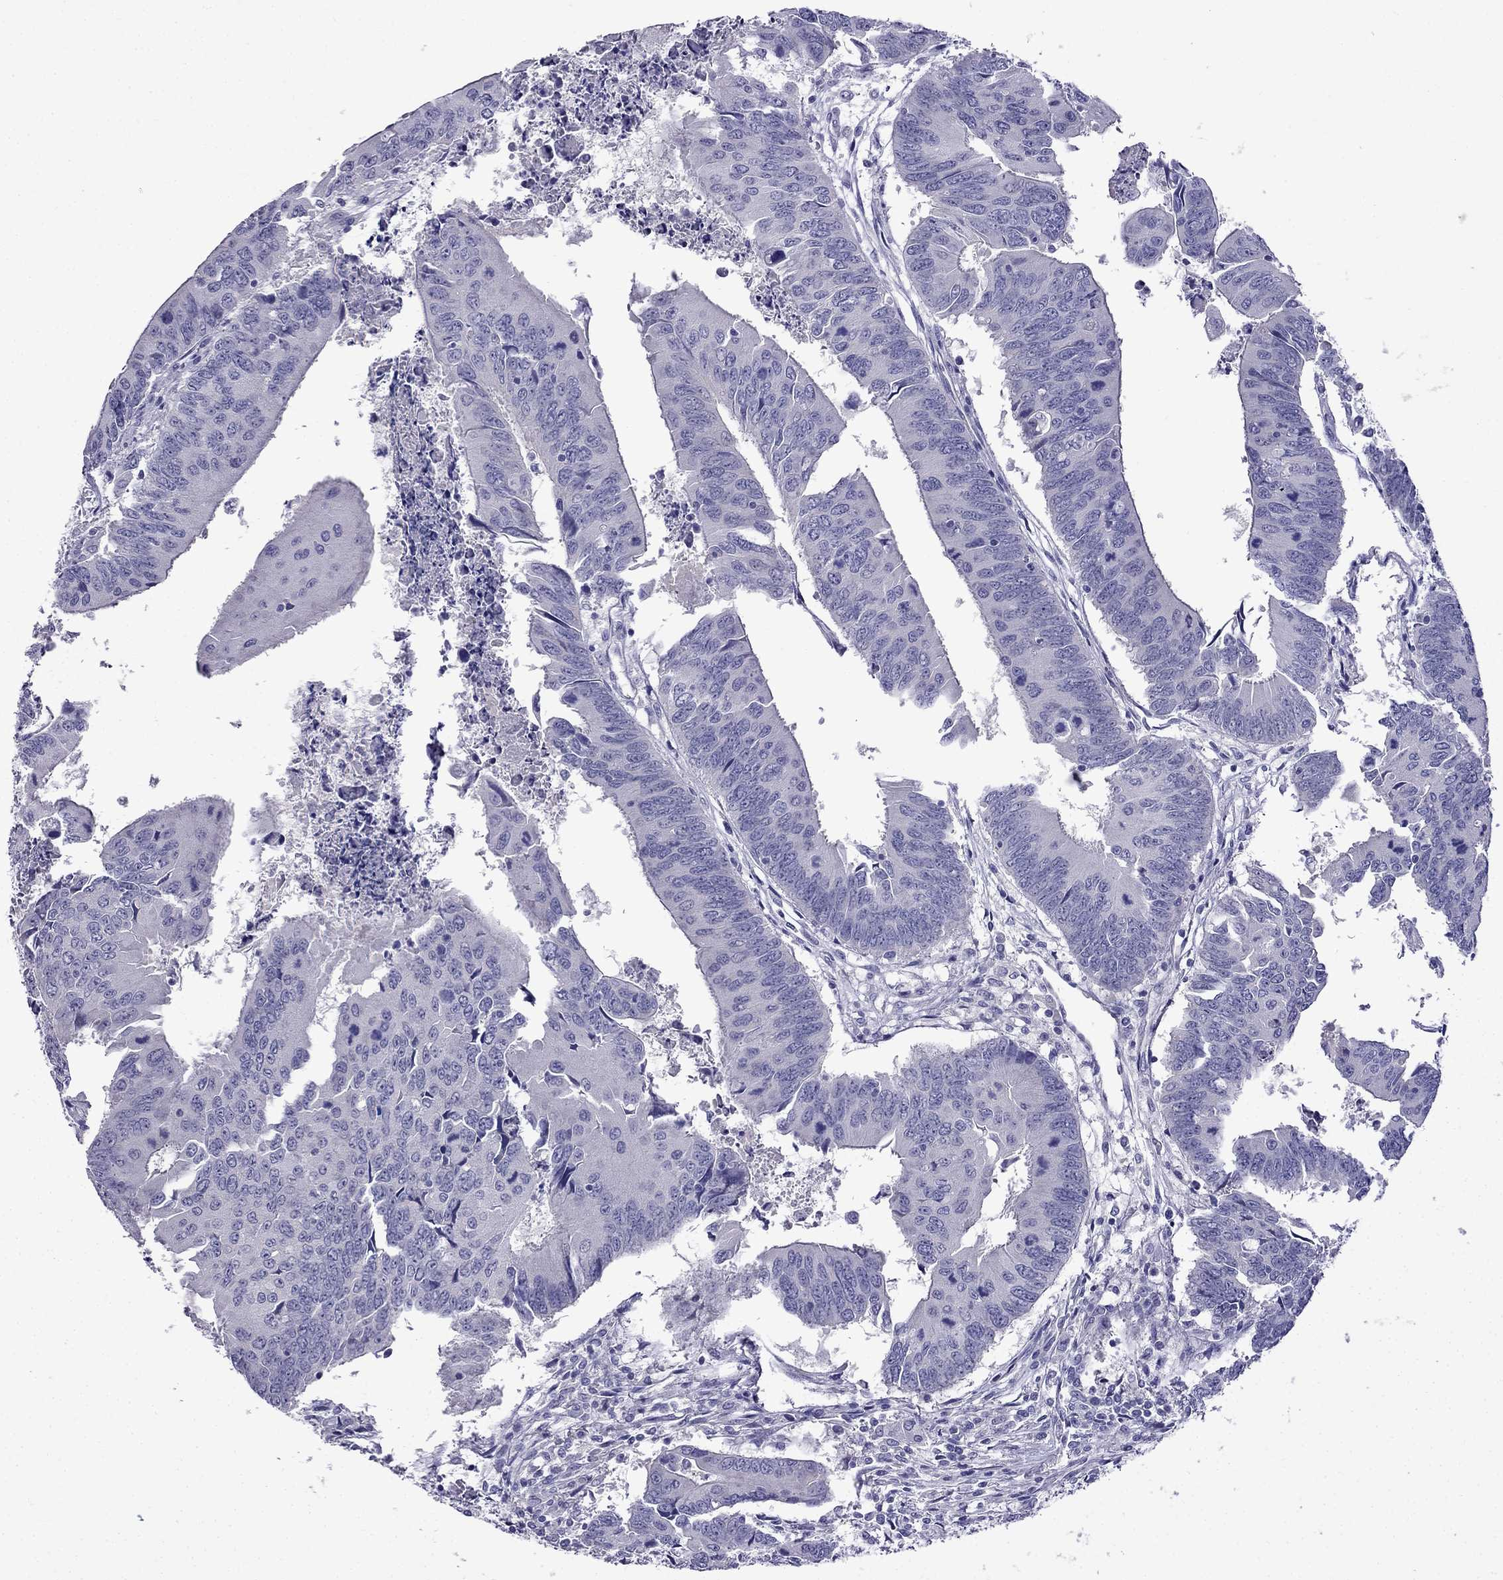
{"staining": {"intensity": "negative", "quantity": "none", "location": "none"}, "tissue": "colorectal cancer", "cell_type": "Tumor cells", "image_type": "cancer", "snomed": [{"axis": "morphology", "description": "Adenocarcinoma, NOS"}, {"axis": "topography", "description": "Rectum"}], "caption": "Immunohistochemical staining of human colorectal cancer (adenocarcinoma) exhibits no significant positivity in tumor cells.", "gene": "PATE1", "patient": {"sex": "male", "age": 67}}